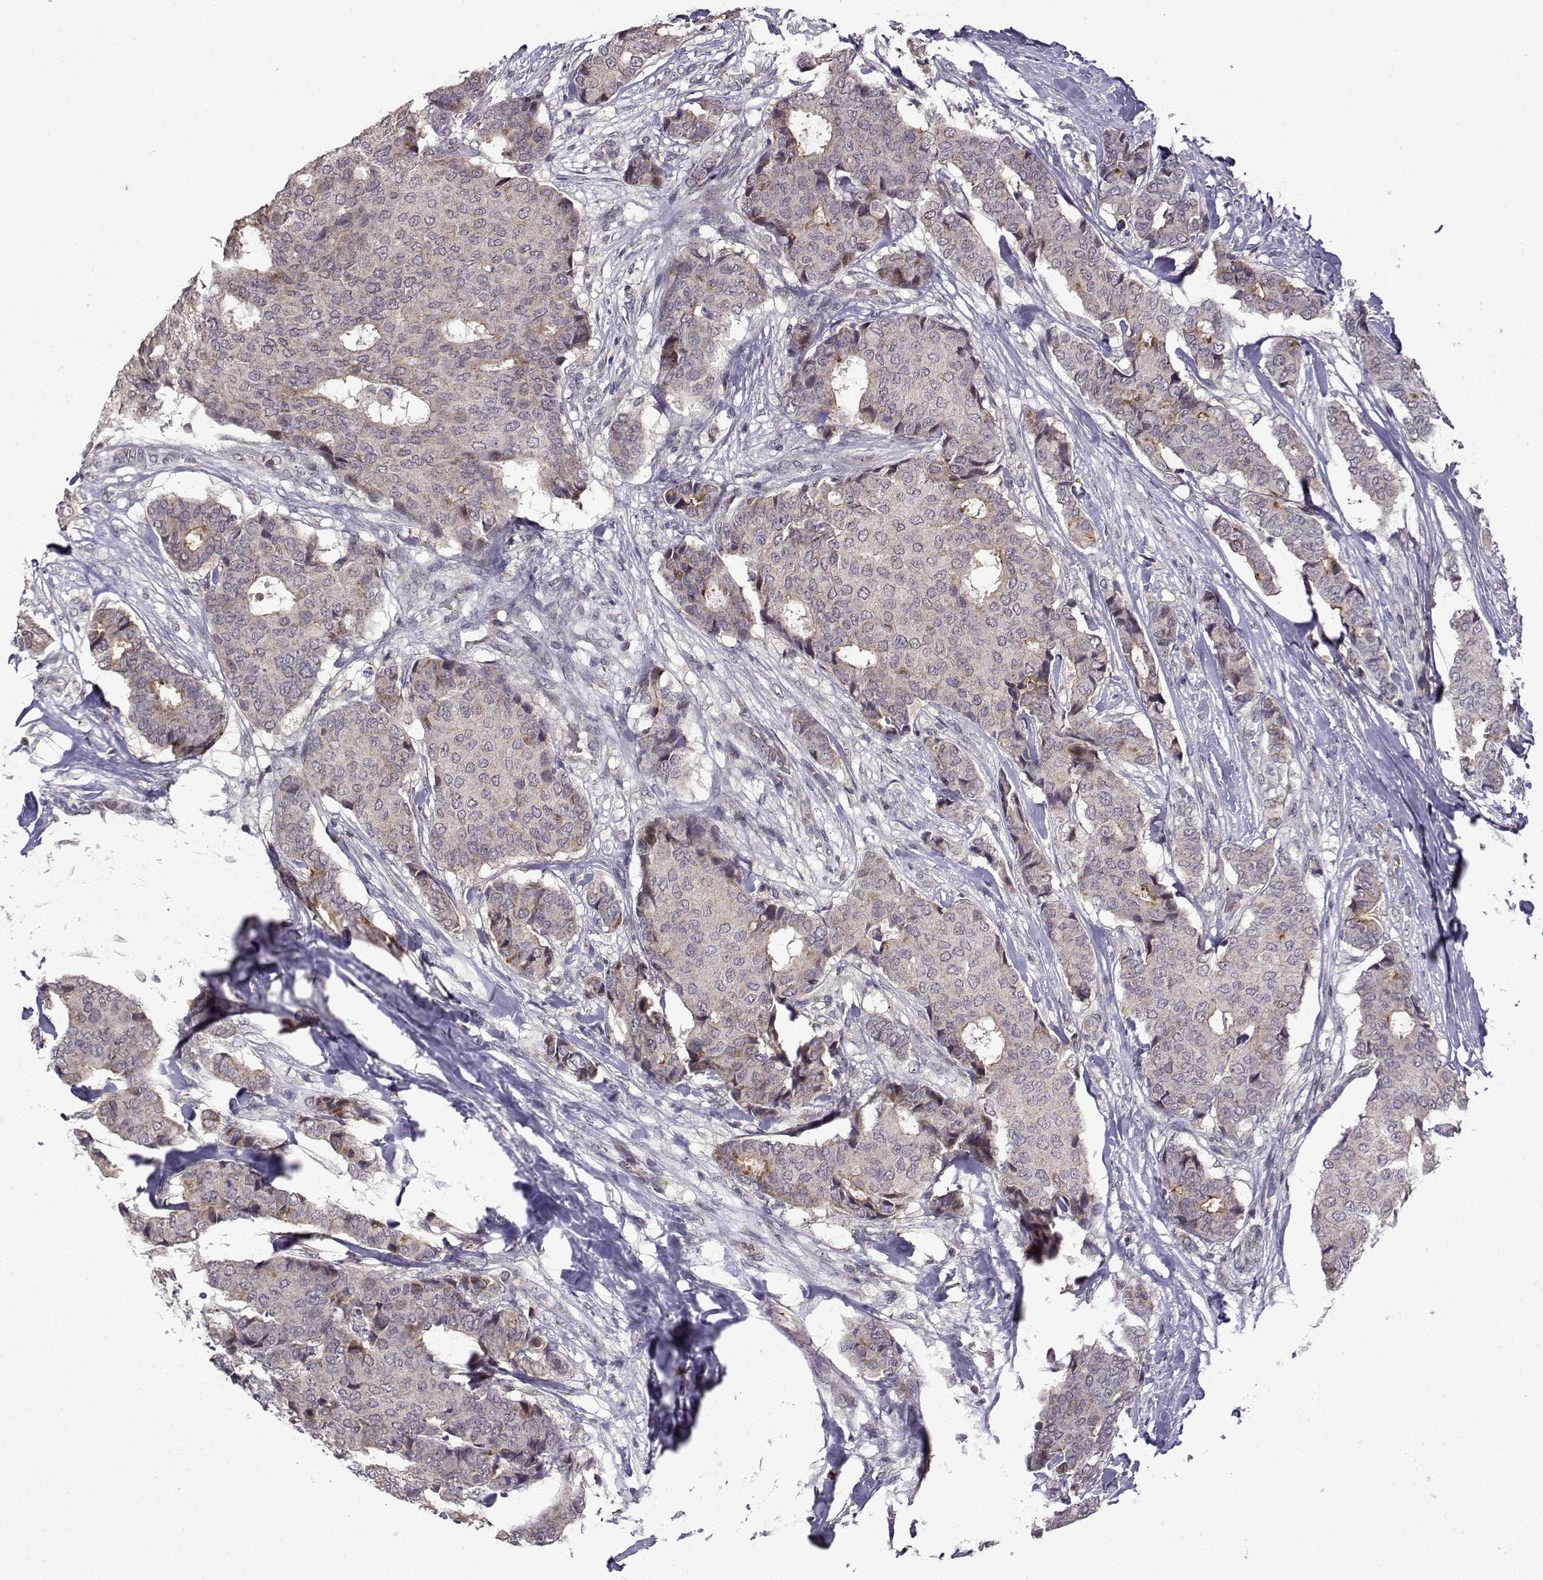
{"staining": {"intensity": "weak", "quantity": "<25%", "location": "cytoplasmic/membranous"}, "tissue": "breast cancer", "cell_type": "Tumor cells", "image_type": "cancer", "snomed": [{"axis": "morphology", "description": "Duct carcinoma"}, {"axis": "topography", "description": "Breast"}], "caption": "Immunohistochemical staining of human breast intraductal carcinoma shows no significant staining in tumor cells.", "gene": "TAB2", "patient": {"sex": "female", "age": 75}}